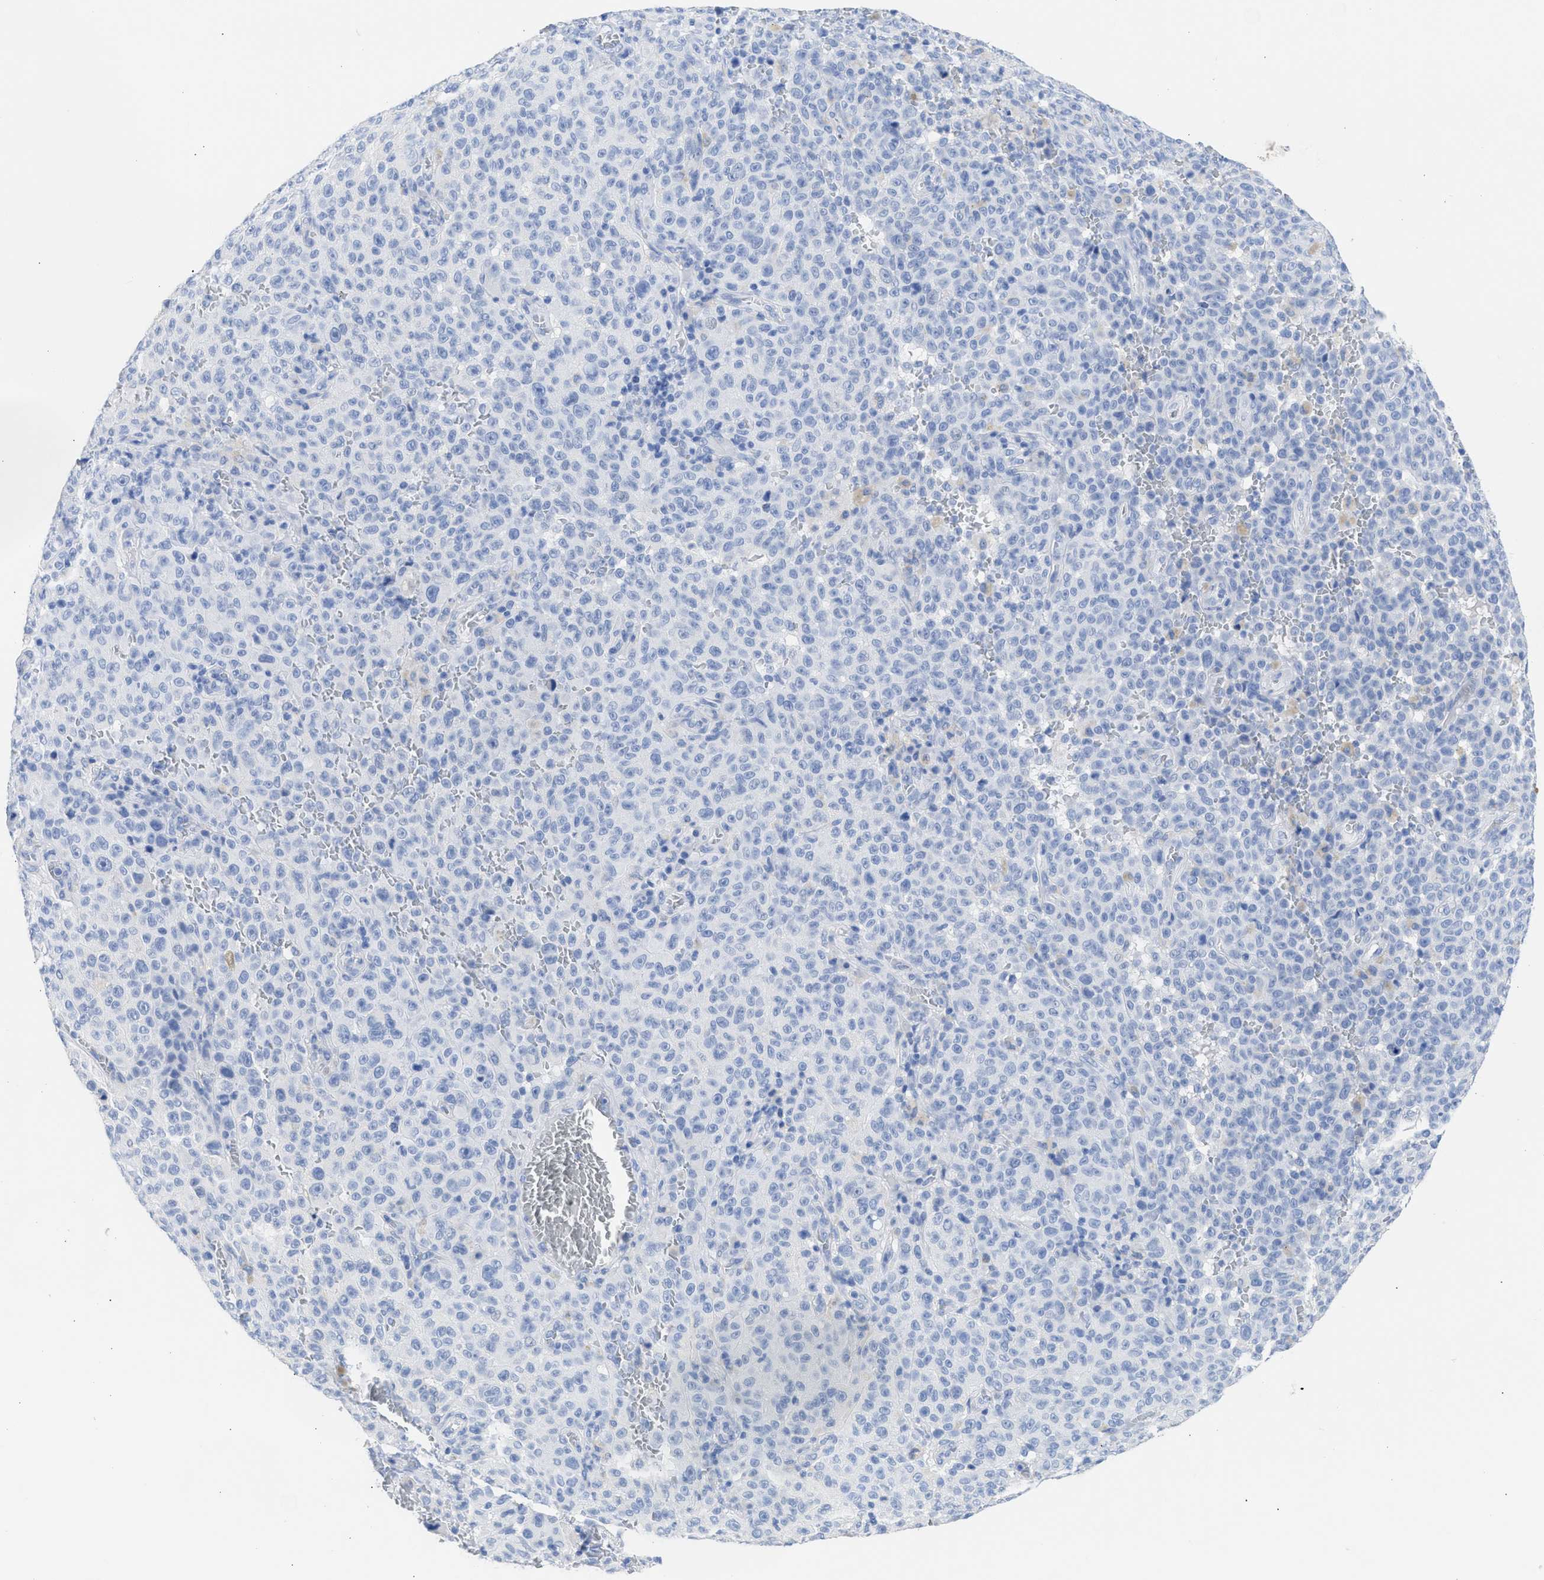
{"staining": {"intensity": "negative", "quantity": "none", "location": "none"}, "tissue": "melanoma", "cell_type": "Tumor cells", "image_type": "cancer", "snomed": [{"axis": "morphology", "description": "Malignant melanoma, NOS"}, {"axis": "topography", "description": "Skin"}], "caption": "Tumor cells show no significant positivity in melanoma. (Stains: DAB (3,3'-diaminobenzidine) immunohistochemistry (IHC) with hematoxylin counter stain, Microscopy: brightfield microscopy at high magnification).", "gene": "NCAM1", "patient": {"sex": "female", "age": 82}}